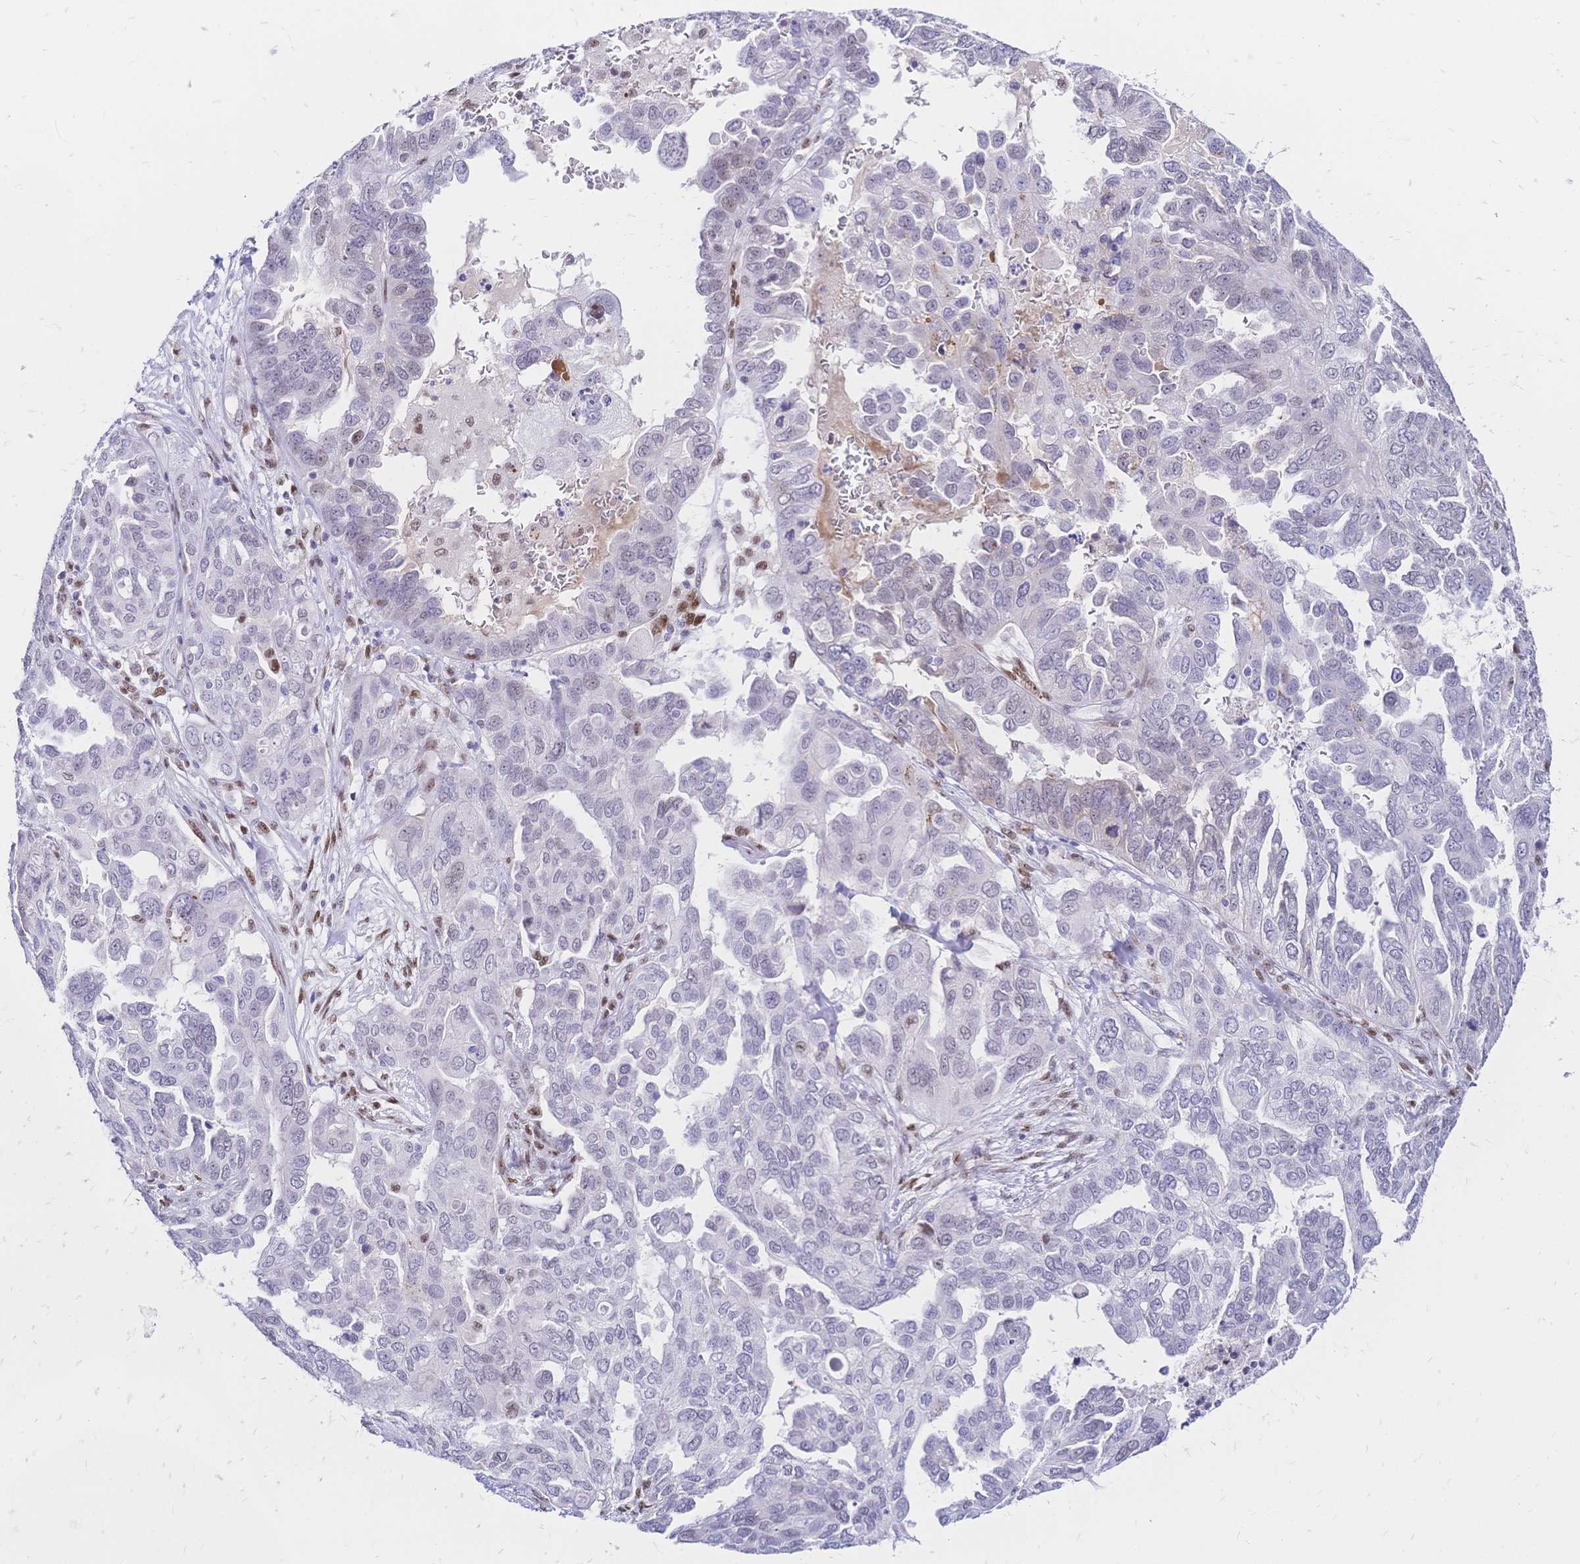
{"staining": {"intensity": "negative", "quantity": "none", "location": "none"}, "tissue": "ovarian cancer", "cell_type": "Tumor cells", "image_type": "cancer", "snomed": [{"axis": "morphology", "description": "Cystadenocarcinoma, serous, NOS"}, {"axis": "topography", "description": "Ovary"}], "caption": "Protein analysis of serous cystadenocarcinoma (ovarian) shows no significant positivity in tumor cells.", "gene": "NFIC", "patient": {"sex": "female", "age": 53}}